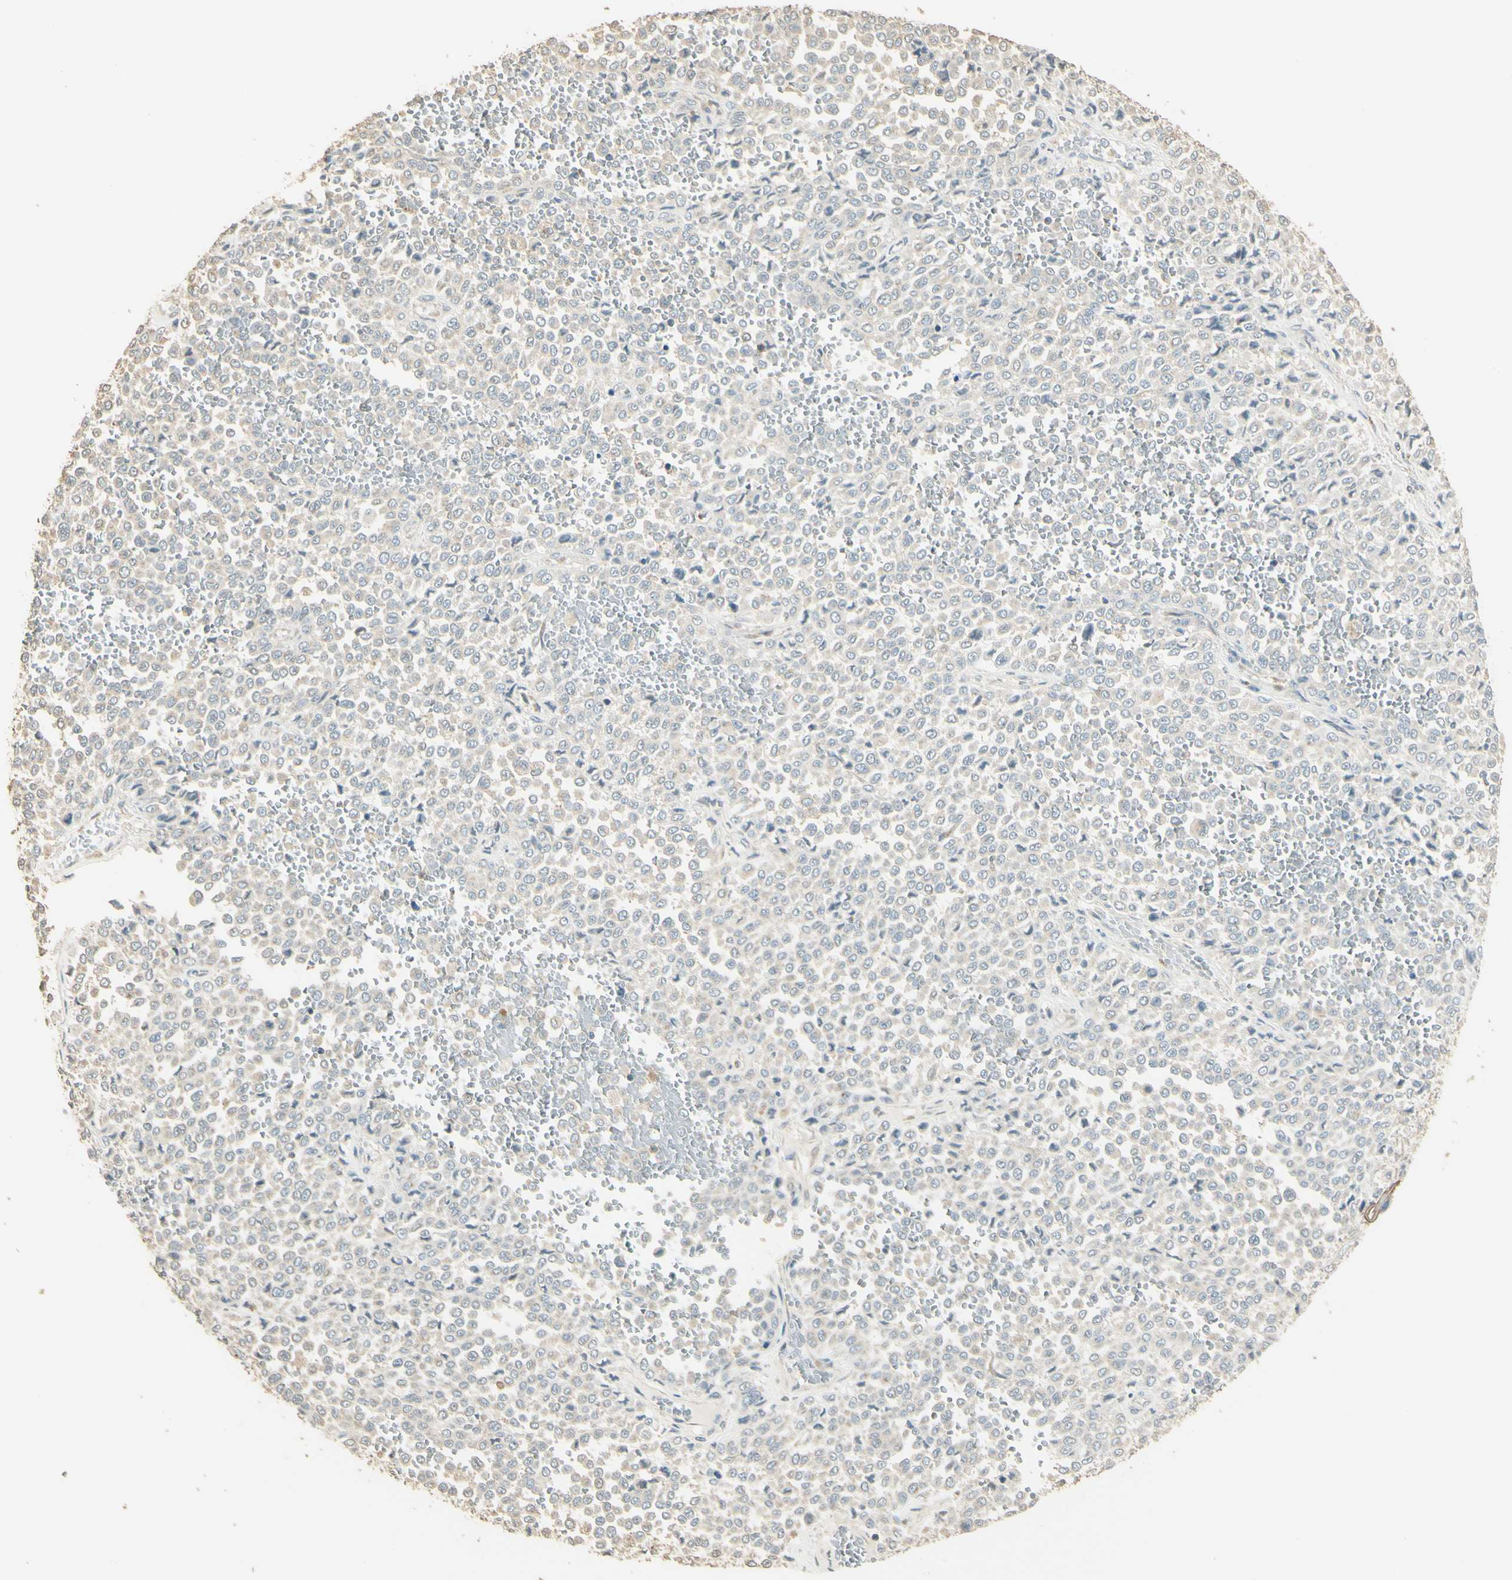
{"staining": {"intensity": "negative", "quantity": "none", "location": "none"}, "tissue": "melanoma", "cell_type": "Tumor cells", "image_type": "cancer", "snomed": [{"axis": "morphology", "description": "Malignant melanoma, Metastatic site"}, {"axis": "topography", "description": "Pancreas"}], "caption": "The micrograph exhibits no staining of tumor cells in melanoma.", "gene": "UXS1", "patient": {"sex": "female", "age": 30}}